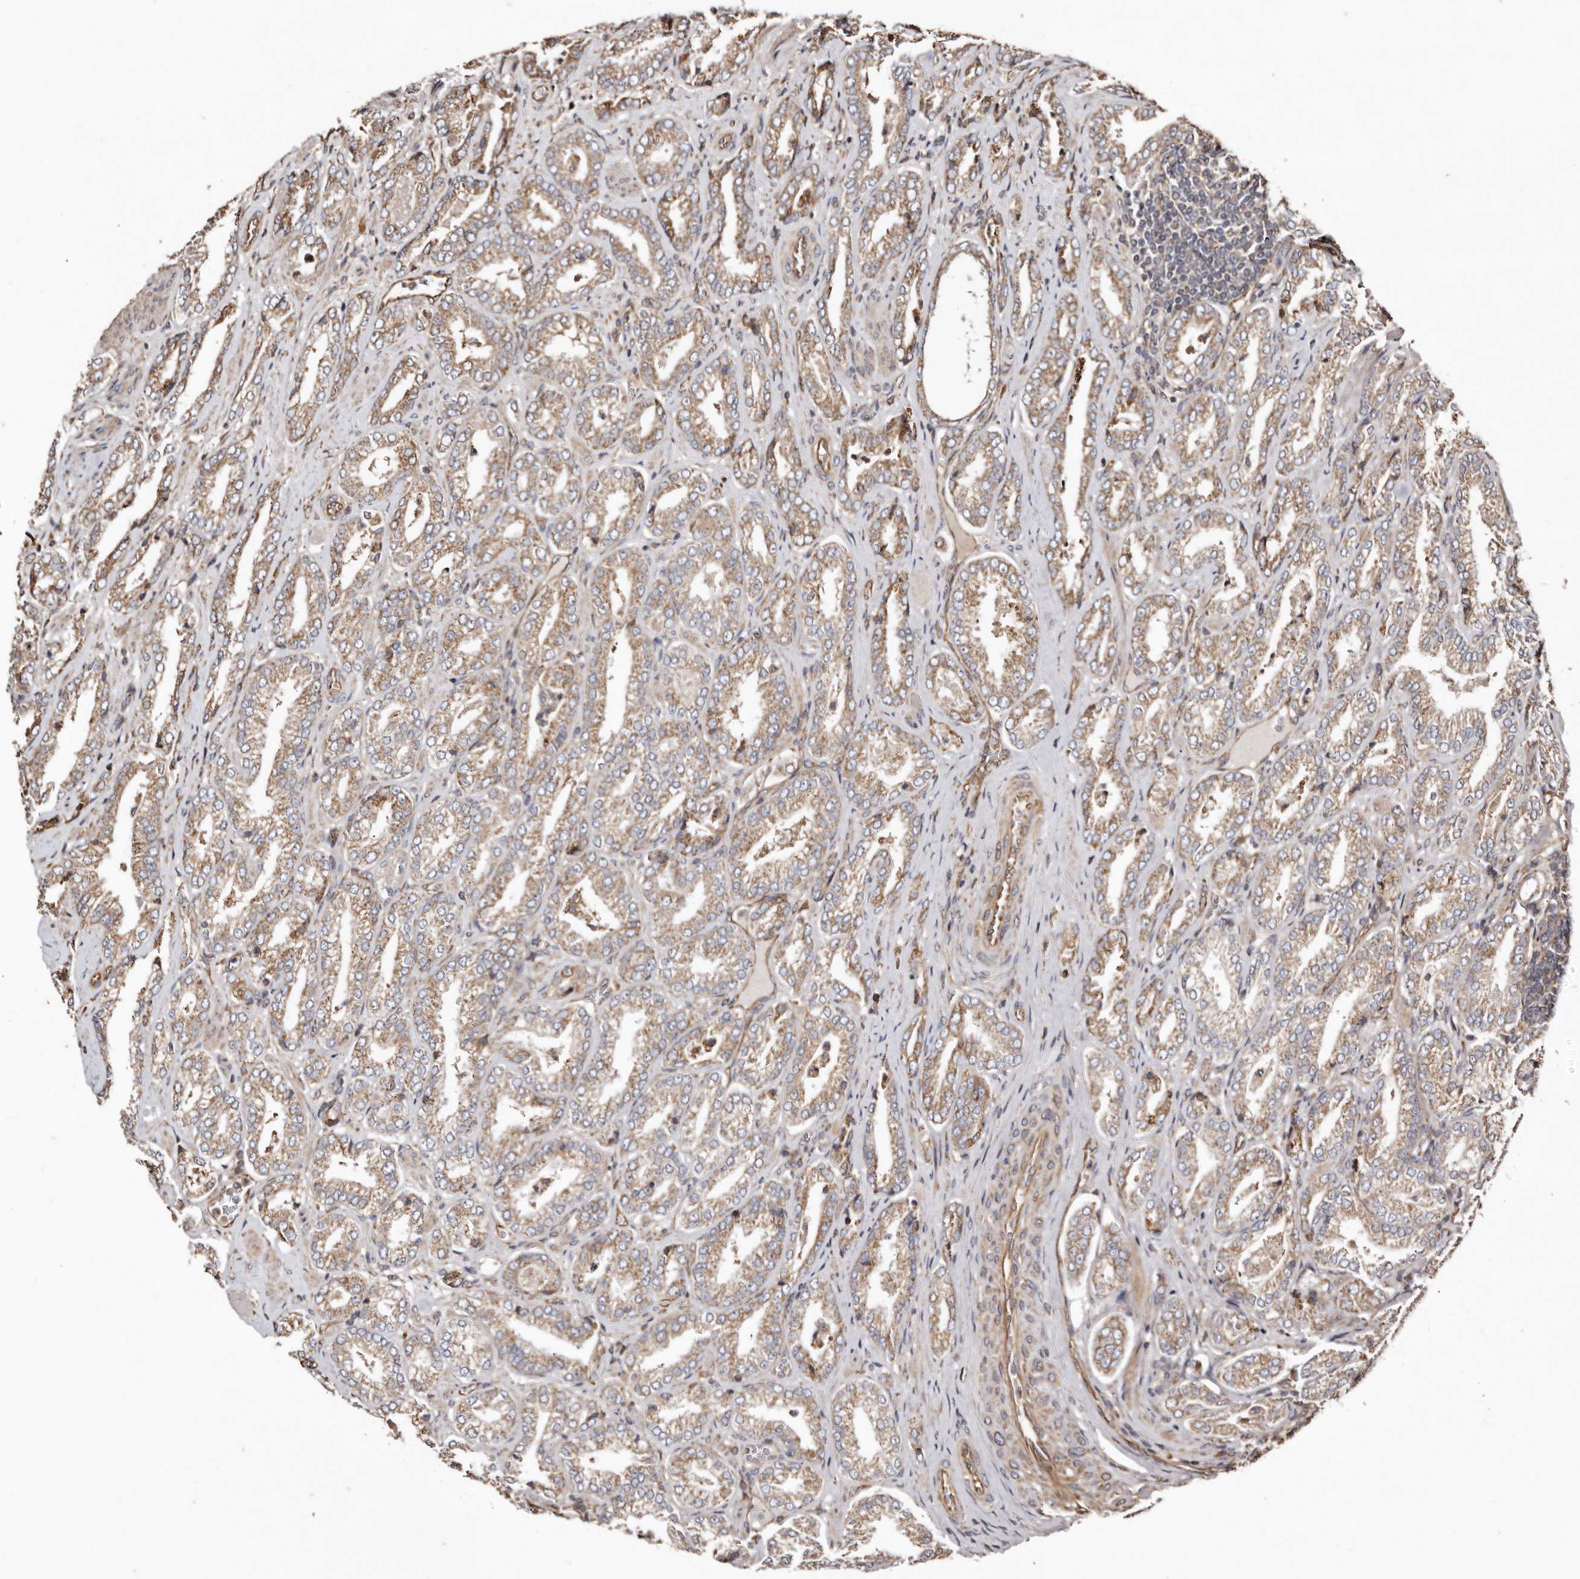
{"staining": {"intensity": "moderate", "quantity": ">75%", "location": "cytoplasmic/membranous"}, "tissue": "prostate cancer", "cell_type": "Tumor cells", "image_type": "cancer", "snomed": [{"axis": "morphology", "description": "Adenocarcinoma, Low grade"}, {"axis": "topography", "description": "Prostate"}], "caption": "An immunohistochemistry photomicrograph of tumor tissue is shown. Protein staining in brown shows moderate cytoplasmic/membranous positivity in prostate cancer within tumor cells.", "gene": "MACC1", "patient": {"sex": "male", "age": 62}}